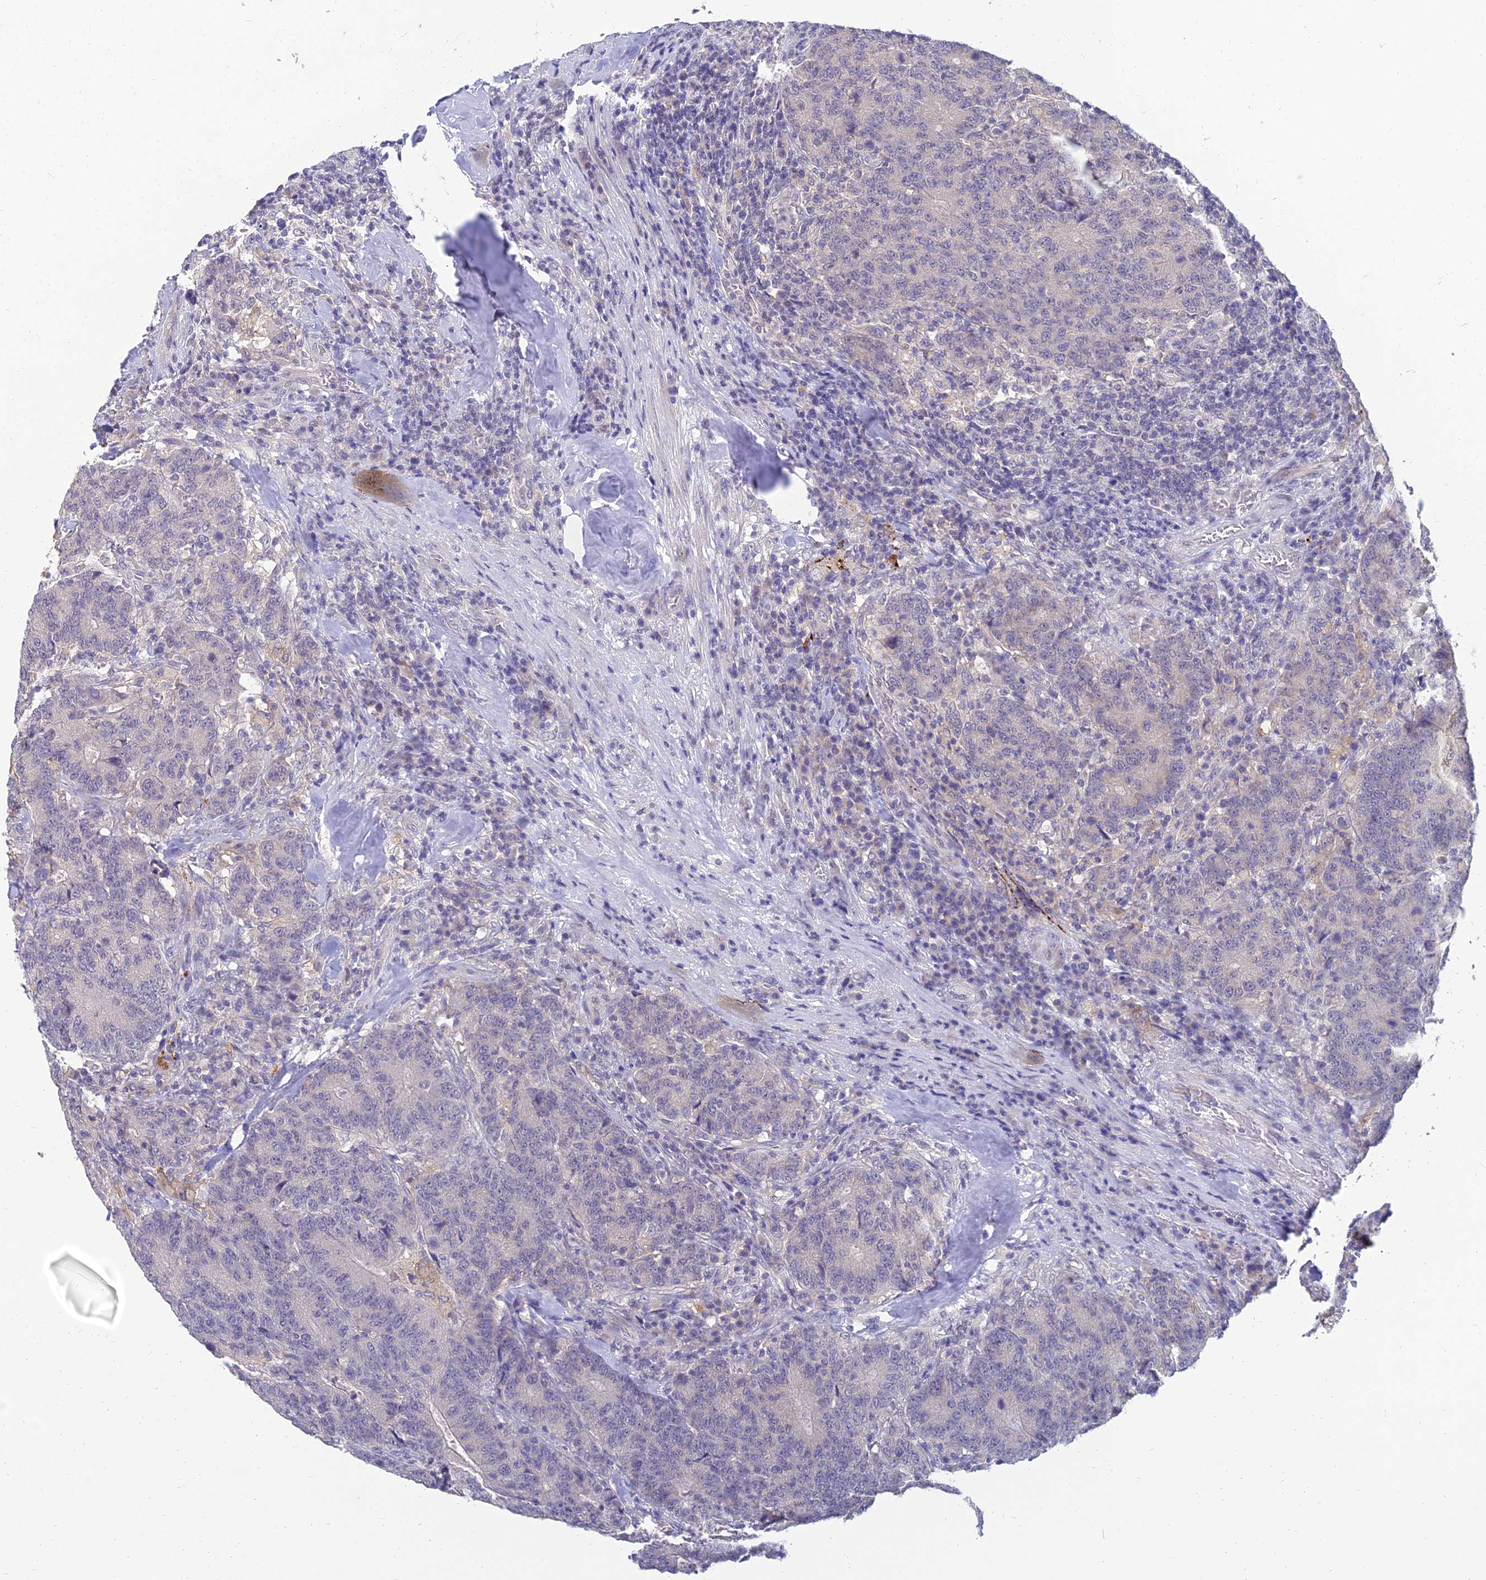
{"staining": {"intensity": "negative", "quantity": "none", "location": "none"}, "tissue": "colorectal cancer", "cell_type": "Tumor cells", "image_type": "cancer", "snomed": [{"axis": "morphology", "description": "Normal tissue, NOS"}, {"axis": "morphology", "description": "Adenocarcinoma, NOS"}, {"axis": "topography", "description": "Colon"}], "caption": "High magnification brightfield microscopy of adenocarcinoma (colorectal) stained with DAB (brown) and counterstained with hematoxylin (blue): tumor cells show no significant expression.", "gene": "NPY", "patient": {"sex": "female", "age": 75}}